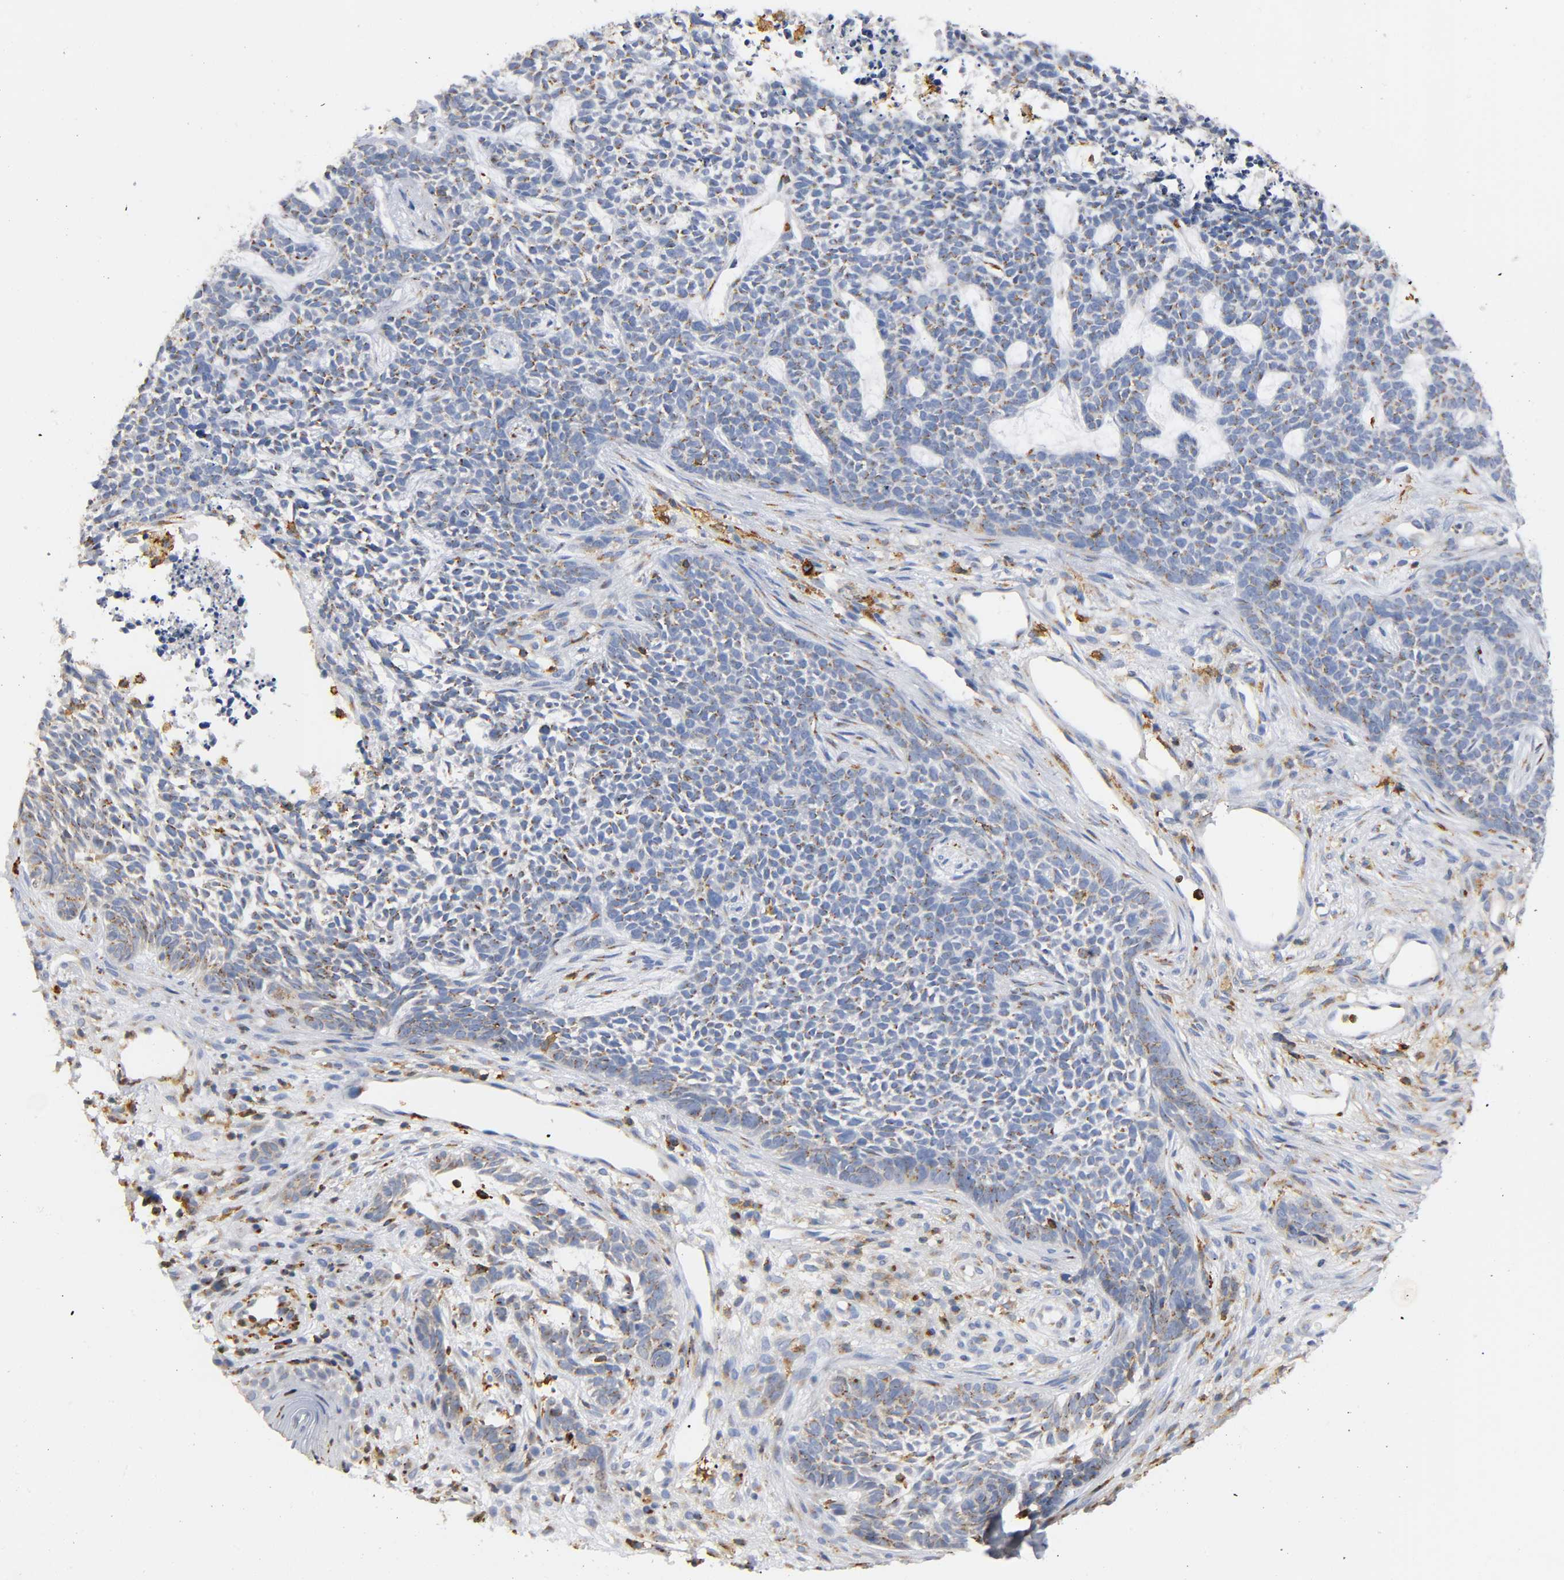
{"staining": {"intensity": "moderate", "quantity": ">75%", "location": "nuclear"}, "tissue": "skin cancer", "cell_type": "Tumor cells", "image_type": "cancer", "snomed": [{"axis": "morphology", "description": "Basal cell carcinoma"}, {"axis": "topography", "description": "Skin"}], "caption": "This is an image of immunohistochemistry (IHC) staining of skin basal cell carcinoma, which shows moderate positivity in the nuclear of tumor cells.", "gene": "CAPN10", "patient": {"sex": "female", "age": 84}}